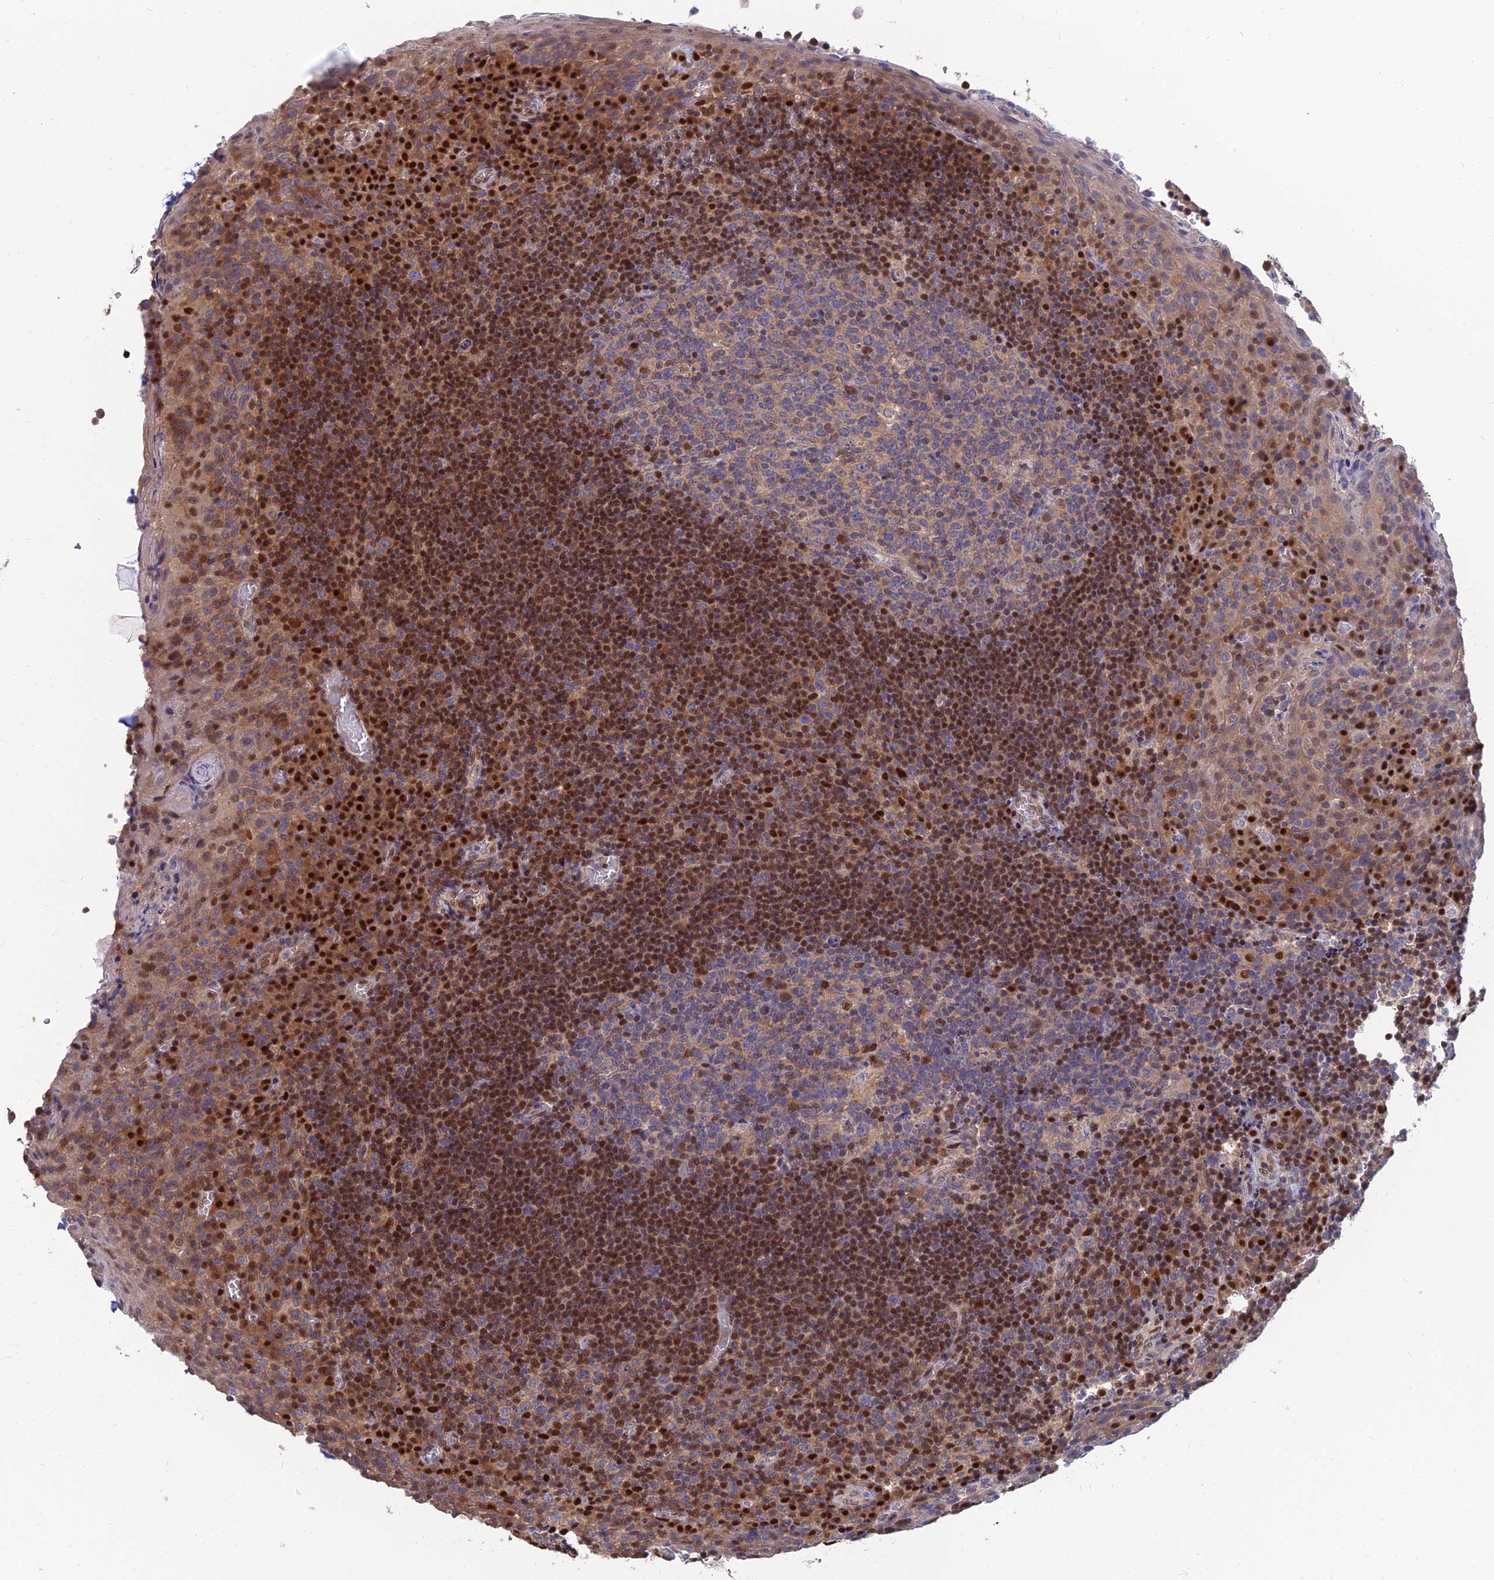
{"staining": {"intensity": "strong", "quantity": "<25%", "location": "nuclear"}, "tissue": "tonsil", "cell_type": "Germinal center cells", "image_type": "normal", "snomed": [{"axis": "morphology", "description": "Normal tissue, NOS"}, {"axis": "topography", "description": "Tonsil"}], "caption": "IHC (DAB) staining of normal tonsil displays strong nuclear protein expression in about <25% of germinal center cells.", "gene": "DNPEP", "patient": {"sex": "male", "age": 17}}